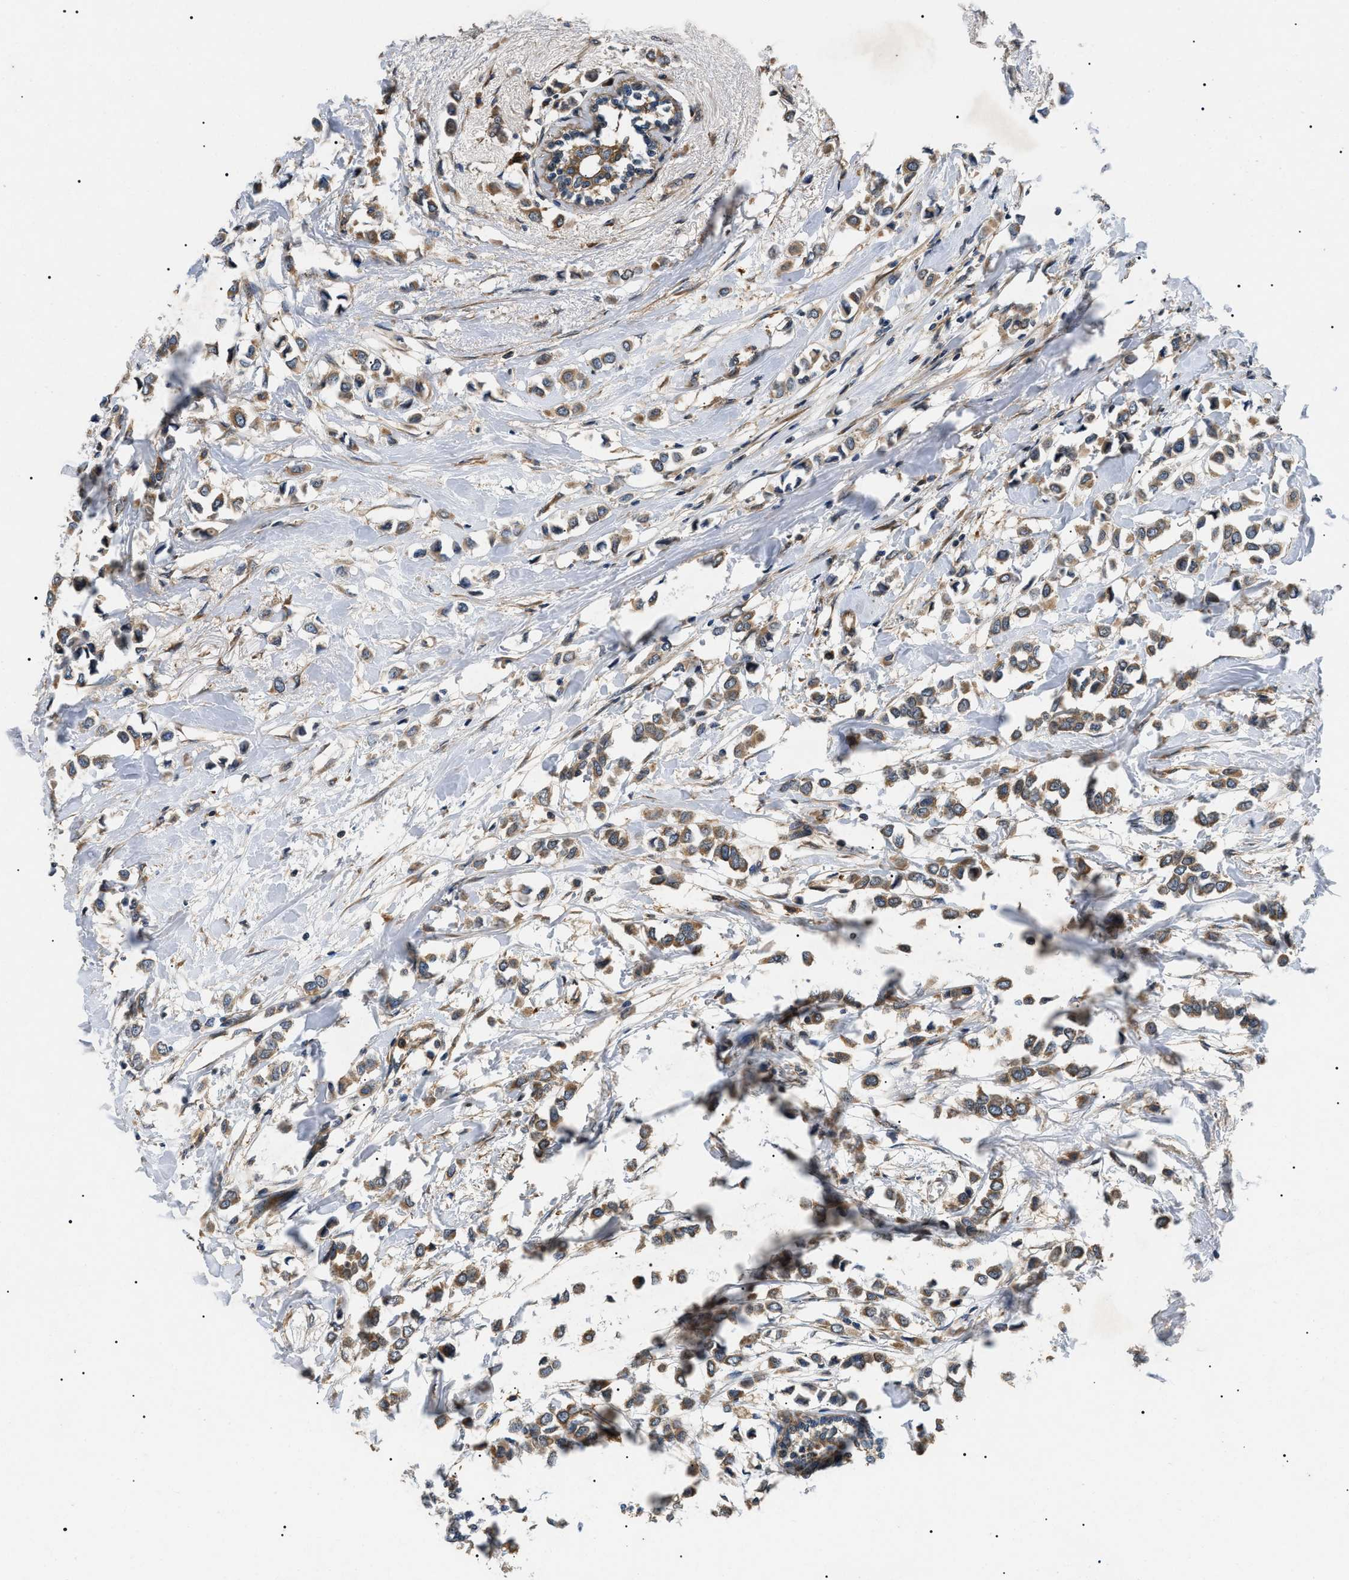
{"staining": {"intensity": "moderate", "quantity": ">75%", "location": "cytoplasmic/membranous"}, "tissue": "breast cancer", "cell_type": "Tumor cells", "image_type": "cancer", "snomed": [{"axis": "morphology", "description": "Lobular carcinoma"}, {"axis": "topography", "description": "Breast"}], "caption": "Protein analysis of breast lobular carcinoma tissue demonstrates moderate cytoplasmic/membranous staining in approximately >75% of tumor cells. The protein is stained brown, and the nuclei are stained in blue (DAB IHC with brightfield microscopy, high magnification).", "gene": "PPM1B", "patient": {"sex": "female", "age": 51}}